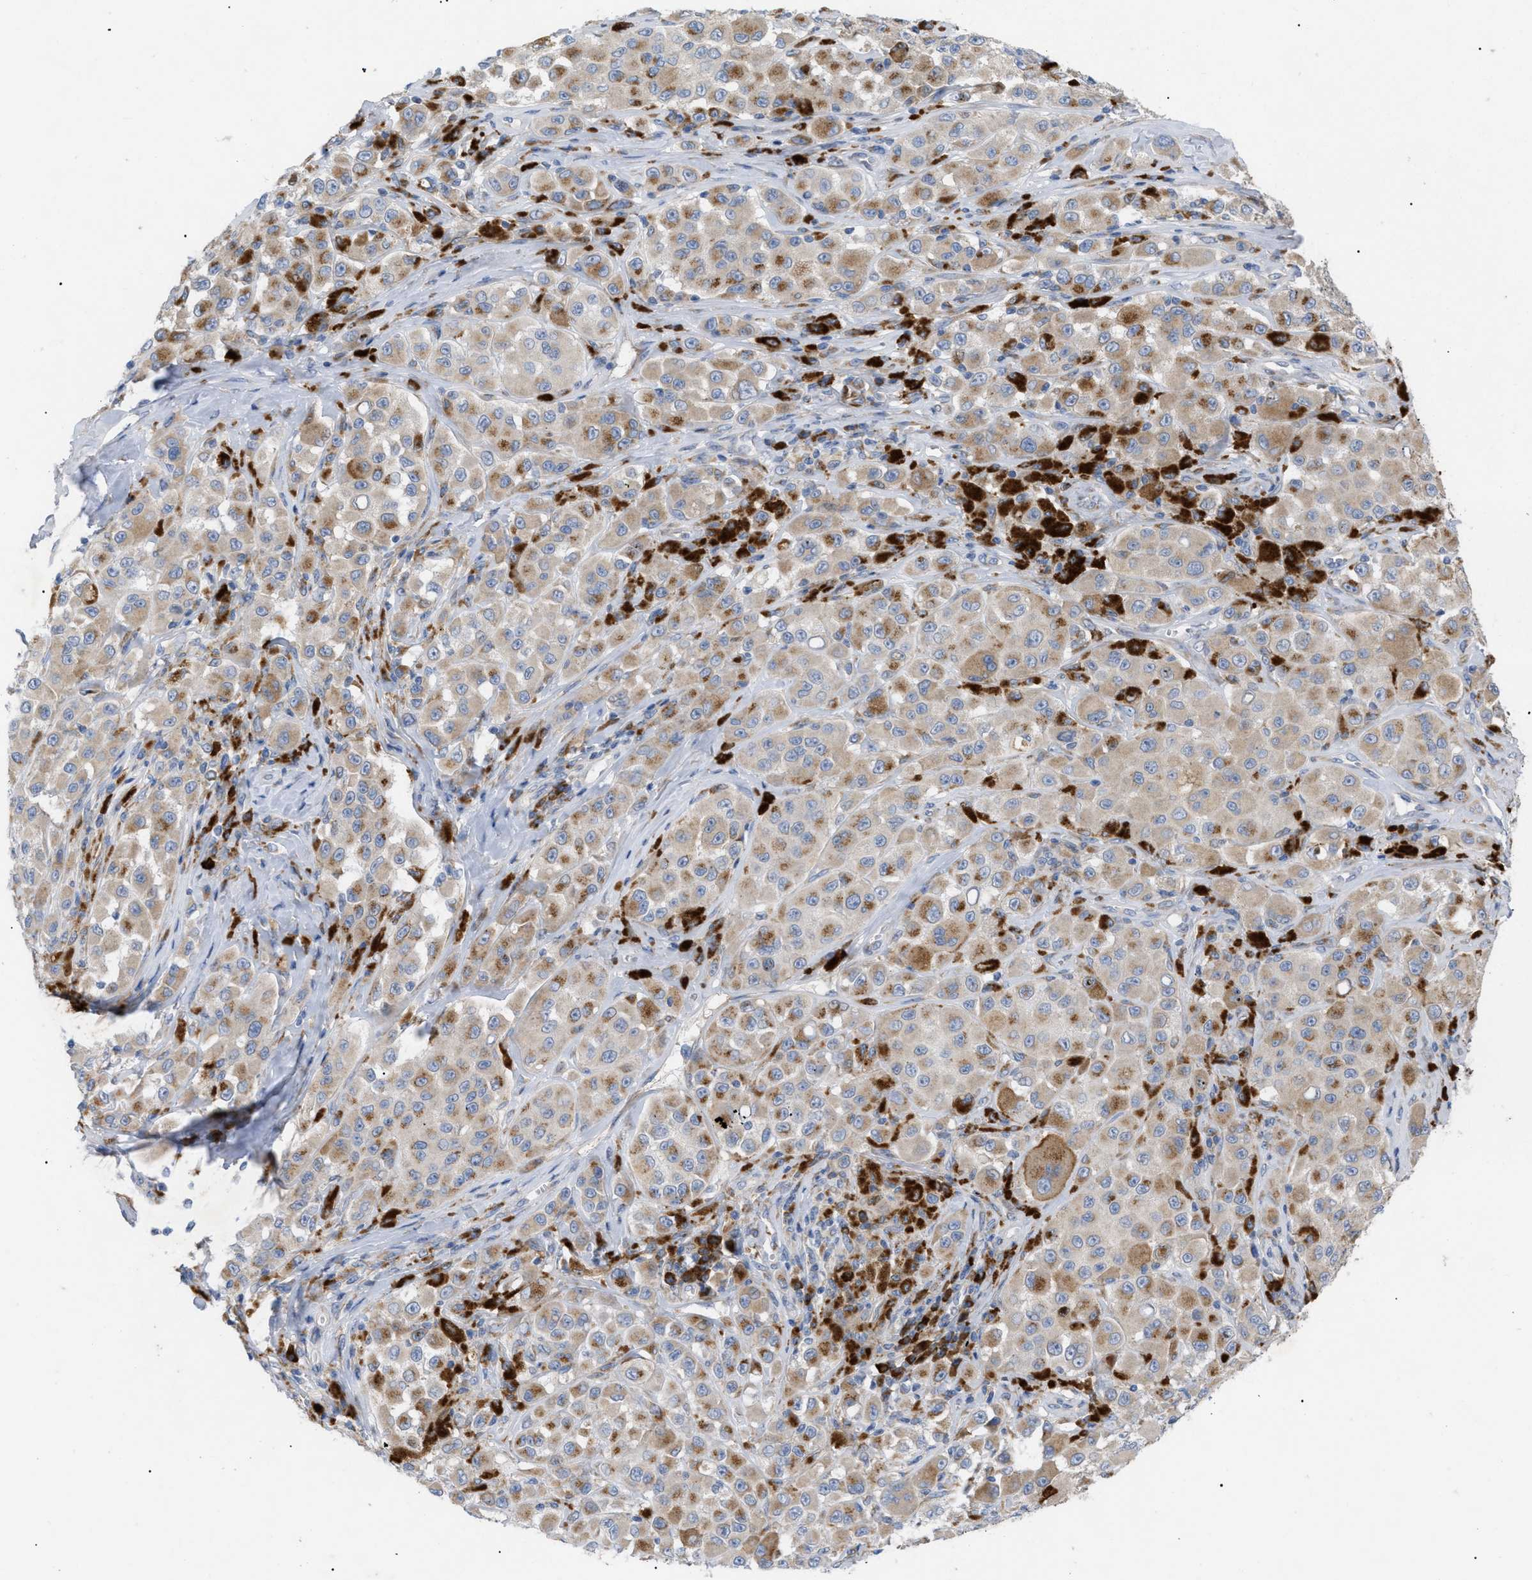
{"staining": {"intensity": "moderate", "quantity": ">75%", "location": "cytoplasmic/membranous"}, "tissue": "melanoma", "cell_type": "Tumor cells", "image_type": "cancer", "snomed": [{"axis": "morphology", "description": "Malignant melanoma, NOS"}, {"axis": "topography", "description": "Skin"}], "caption": "Approximately >75% of tumor cells in melanoma exhibit moderate cytoplasmic/membranous protein positivity as visualized by brown immunohistochemical staining.", "gene": "SLC50A1", "patient": {"sex": "male", "age": 84}}